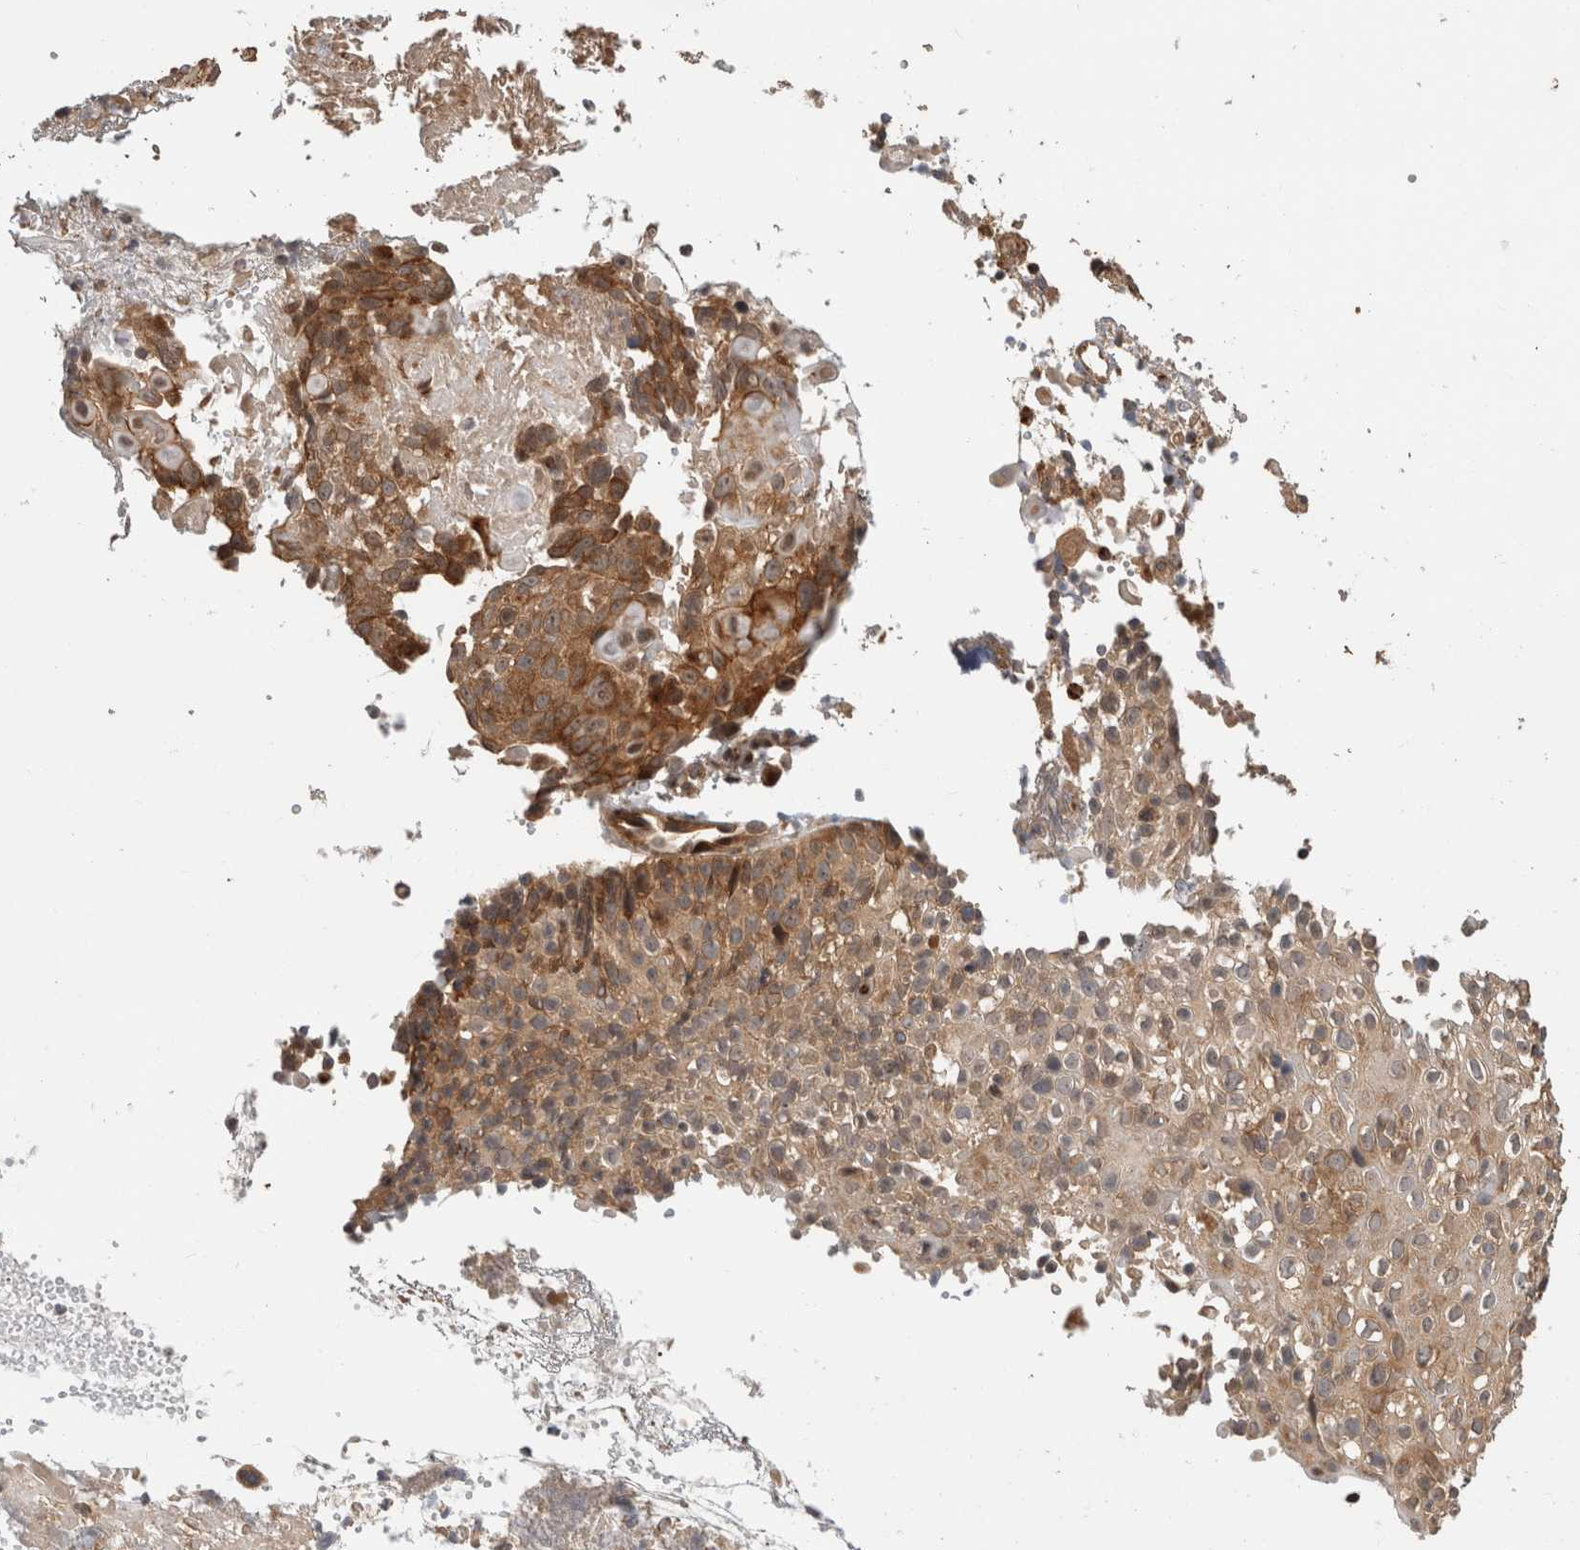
{"staining": {"intensity": "moderate", "quantity": ">75%", "location": "cytoplasmic/membranous"}, "tissue": "cervical cancer", "cell_type": "Tumor cells", "image_type": "cancer", "snomed": [{"axis": "morphology", "description": "Squamous cell carcinoma, NOS"}, {"axis": "topography", "description": "Cervix"}], "caption": "IHC micrograph of neoplastic tissue: human cervical cancer stained using immunohistochemistry exhibits medium levels of moderate protein expression localized specifically in the cytoplasmic/membranous of tumor cells, appearing as a cytoplasmic/membranous brown color.", "gene": "PCDHB15", "patient": {"sex": "female", "age": 74}}